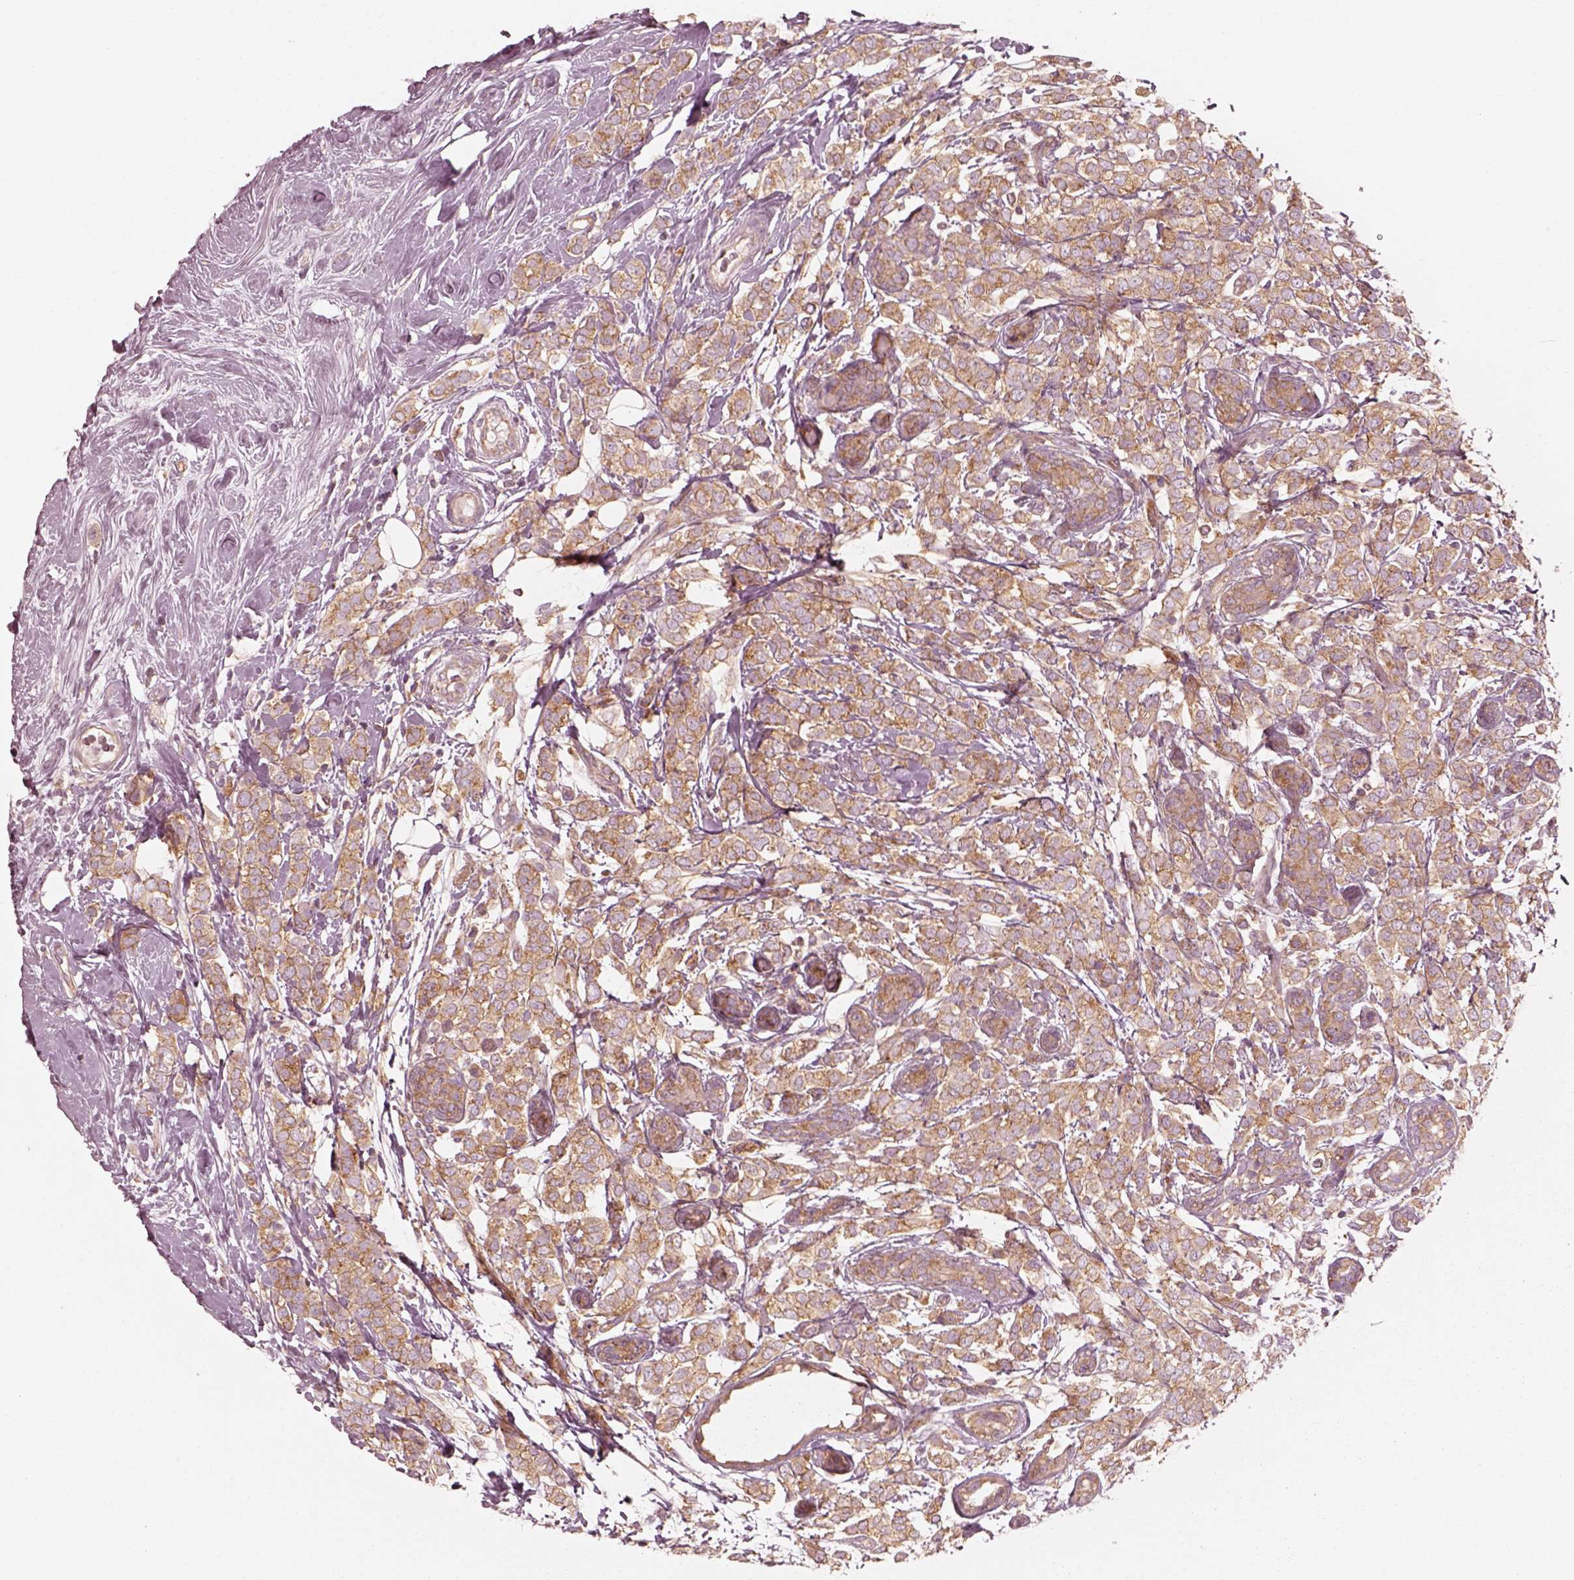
{"staining": {"intensity": "moderate", "quantity": ">75%", "location": "cytoplasmic/membranous"}, "tissue": "breast cancer", "cell_type": "Tumor cells", "image_type": "cancer", "snomed": [{"axis": "morphology", "description": "Lobular carcinoma"}, {"axis": "topography", "description": "Breast"}], "caption": "Breast lobular carcinoma stained with DAB immunohistochemistry demonstrates medium levels of moderate cytoplasmic/membranous staining in about >75% of tumor cells.", "gene": "CNOT2", "patient": {"sex": "female", "age": 49}}